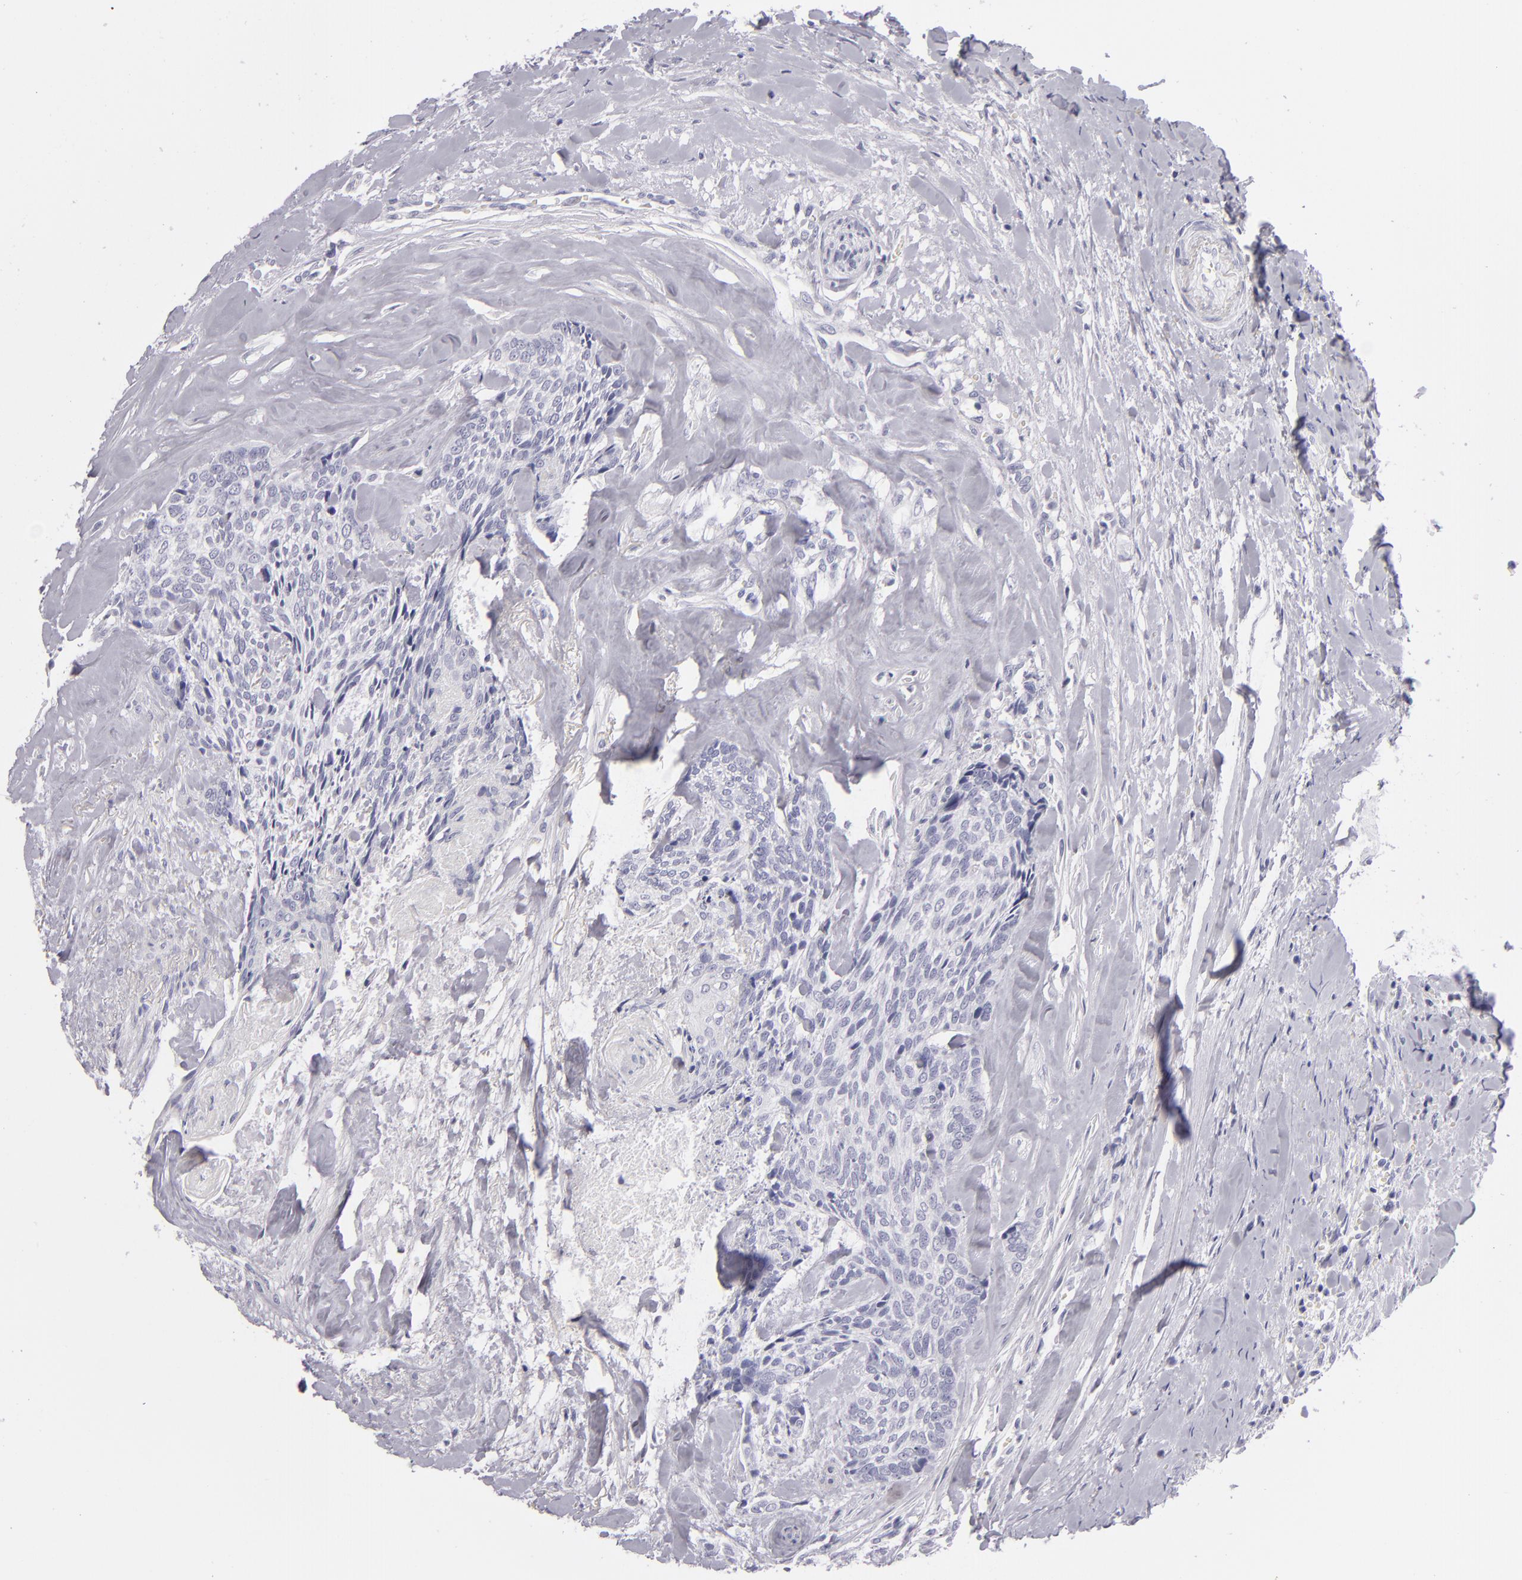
{"staining": {"intensity": "negative", "quantity": "none", "location": "none"}, "tissue": "head and neck cancer", "cell_type": "Tumor cells", "image_type": "cancer", "snomed": [{"axis": "morphology", "description": "Squamous cell carcinoma, NOS"}, {"axis": "topography", "description": "Salivary gland"}, {"axis": "topography", "description": "Head-Neck"}], "caption": "The micrograph shows no staining of tumor cells in head and neck squamous cell carcinoma. (Brightfield microscopy of DAB IHC at high magnification).", "gene": "VIL1", "patient": {"sex": "male", "age": 70}}